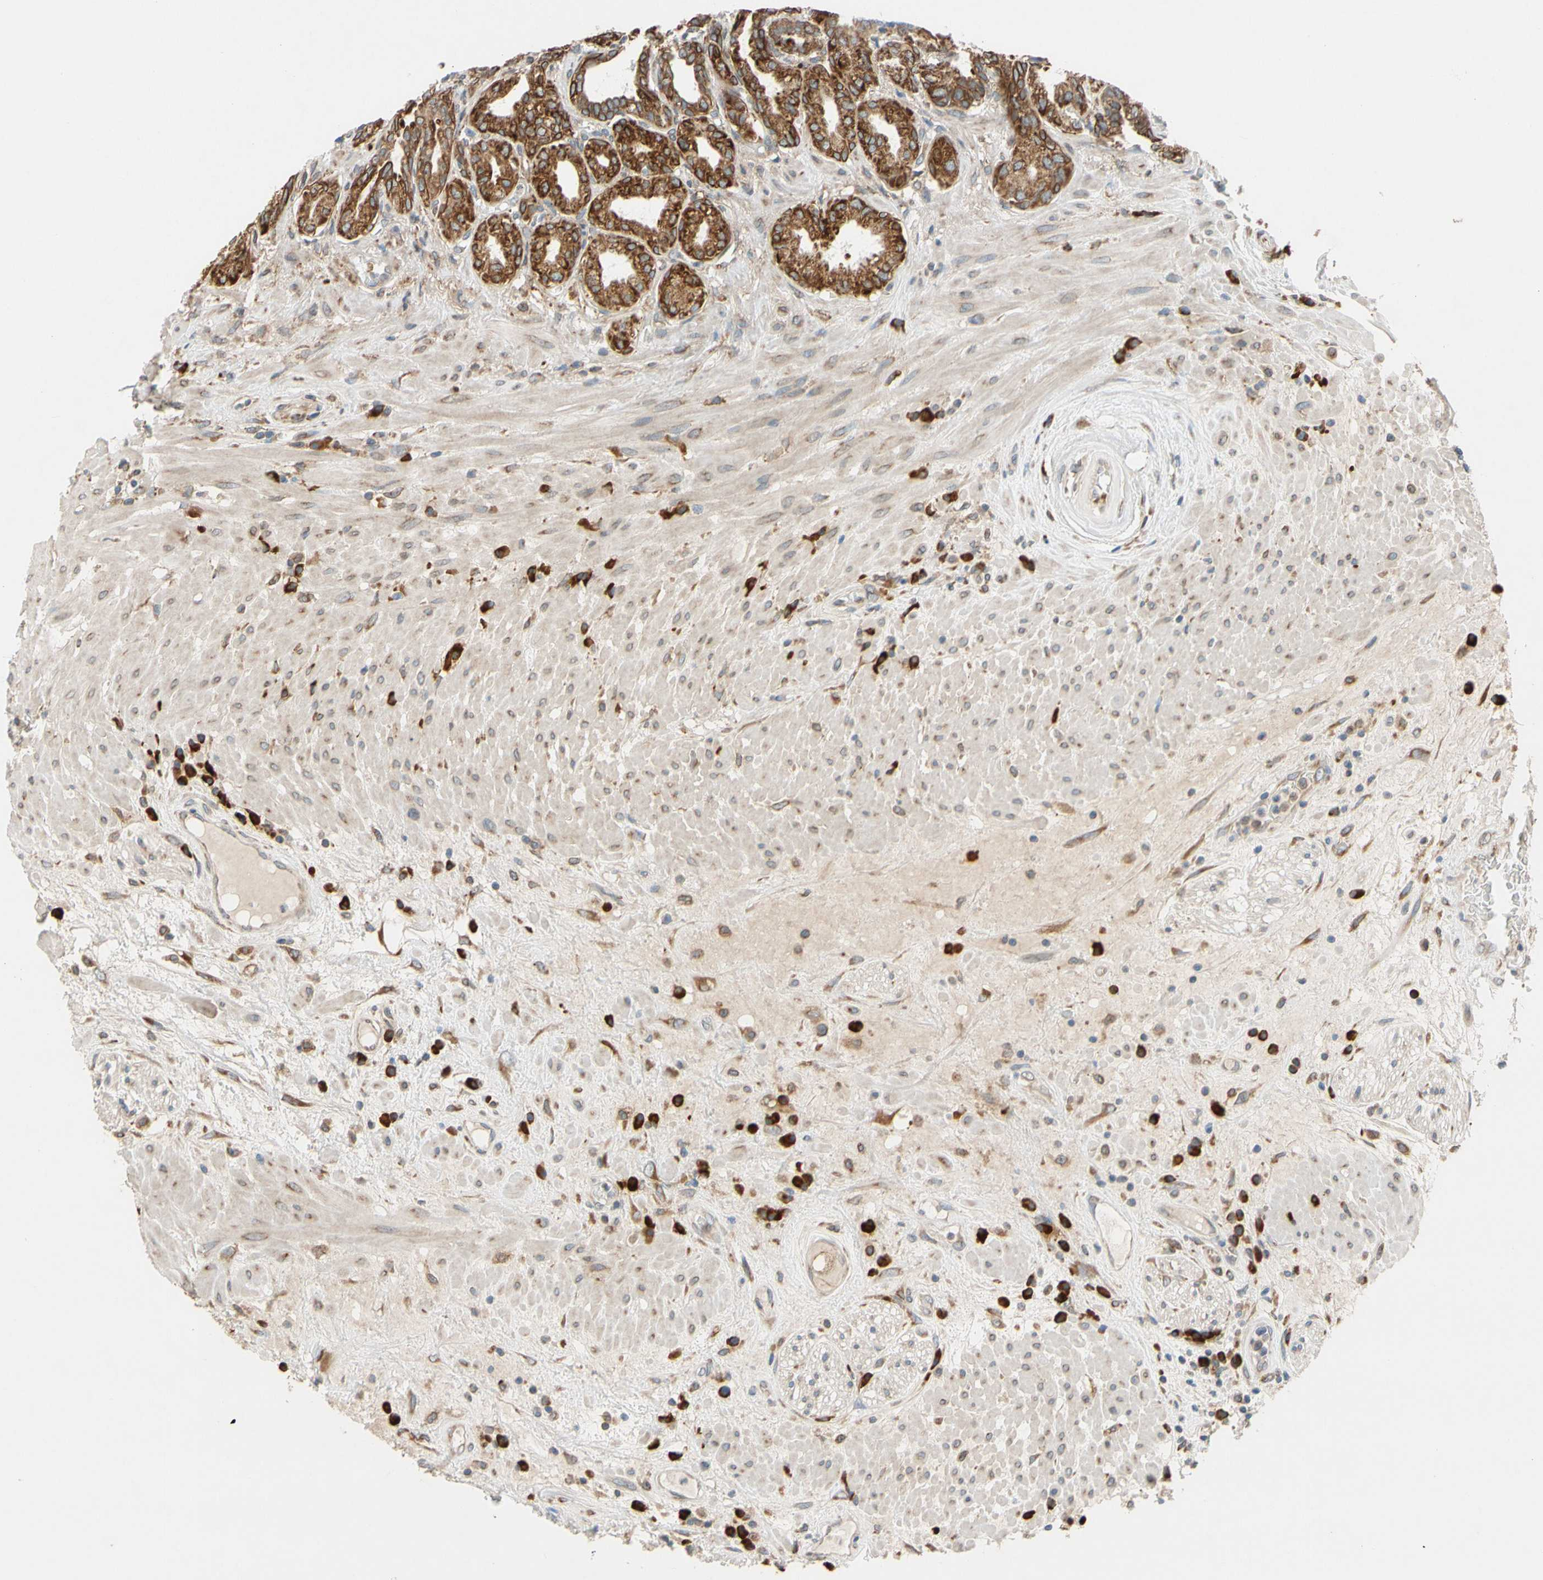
{"staining": {"intensity": "strong", "quantity": ">75%", "location": "cytoplasmic/membranous"}, "tissue": "seminal vesicle", "cell_type": "Glandular cells", "image_type": "normal", "snomed": [{"axis": "morphology", "description": "Normal tissue, NOS"}, {"axis": "topography", "description": "Seminal veicle"}], "caption": "Seminal vesicle stained with DAB (3,3'-diaminobenzidine) immunohistochemistry displays high levels of strong cytoplasmic/membranous positivity in approximately >75% of glandular cells.", "gene": "RPN2", "patient": {"sex": "male", "age": 61}}